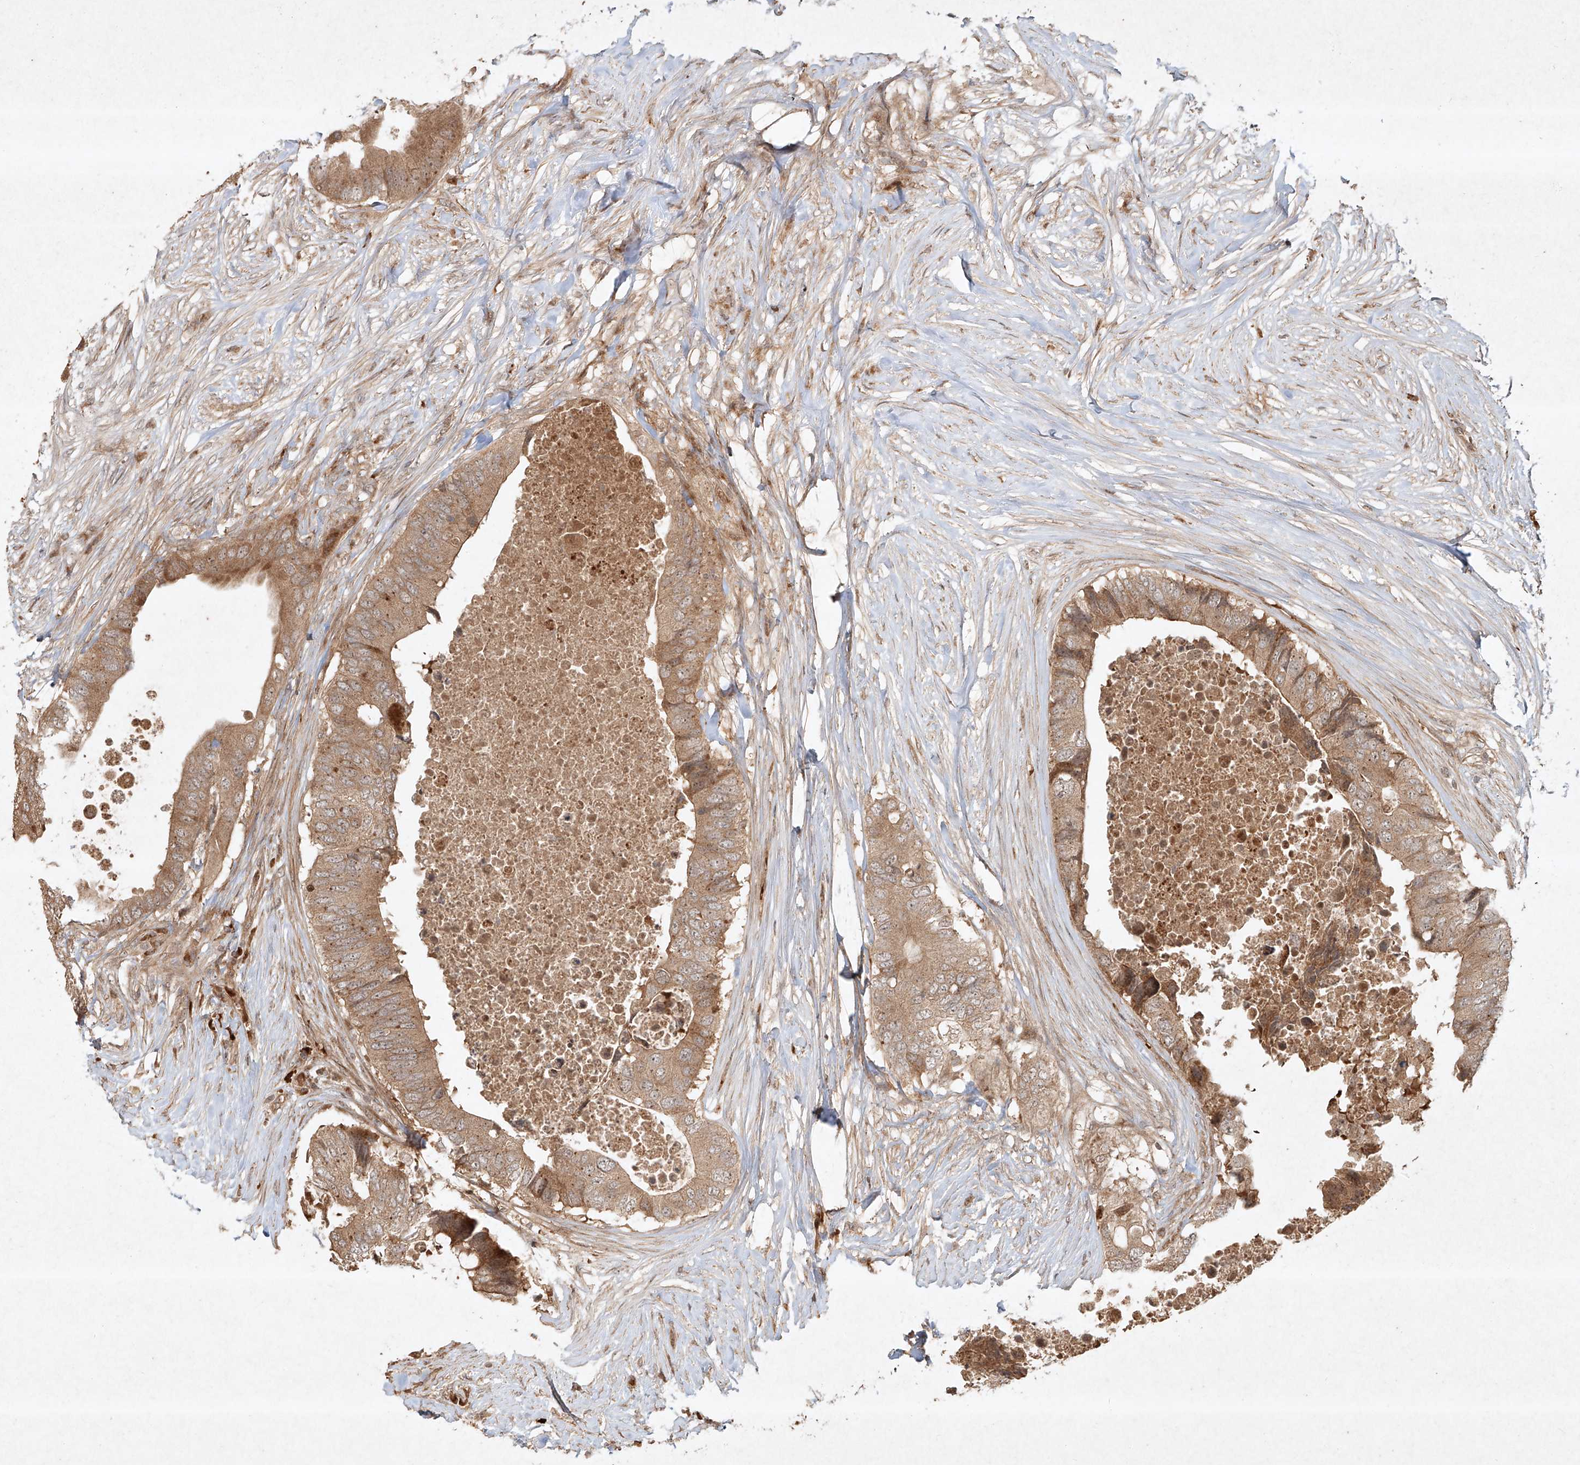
{"staining": {"intensity": "moderate", "quantity": ">75%", "location": "cytoplasmic/membranous"}, "tissue": "colorectal cancer", "cell_type": "Tumor cells", "image_type": "cancer", "snomed": [{"axis": "morphology", "description": "Adenocarcinoma, NOS"}, {"axis": "topography", "description": "Colon"}], "caption": "Human colorectal cancer (adenocarcinoma) stained for a protein (brown) displays moderate cytoplasmic/membranous positive expression in approximately >75% of tumor cells.", "gene": "CYYR1", "patient": {"sex": "male", "age": 71}}